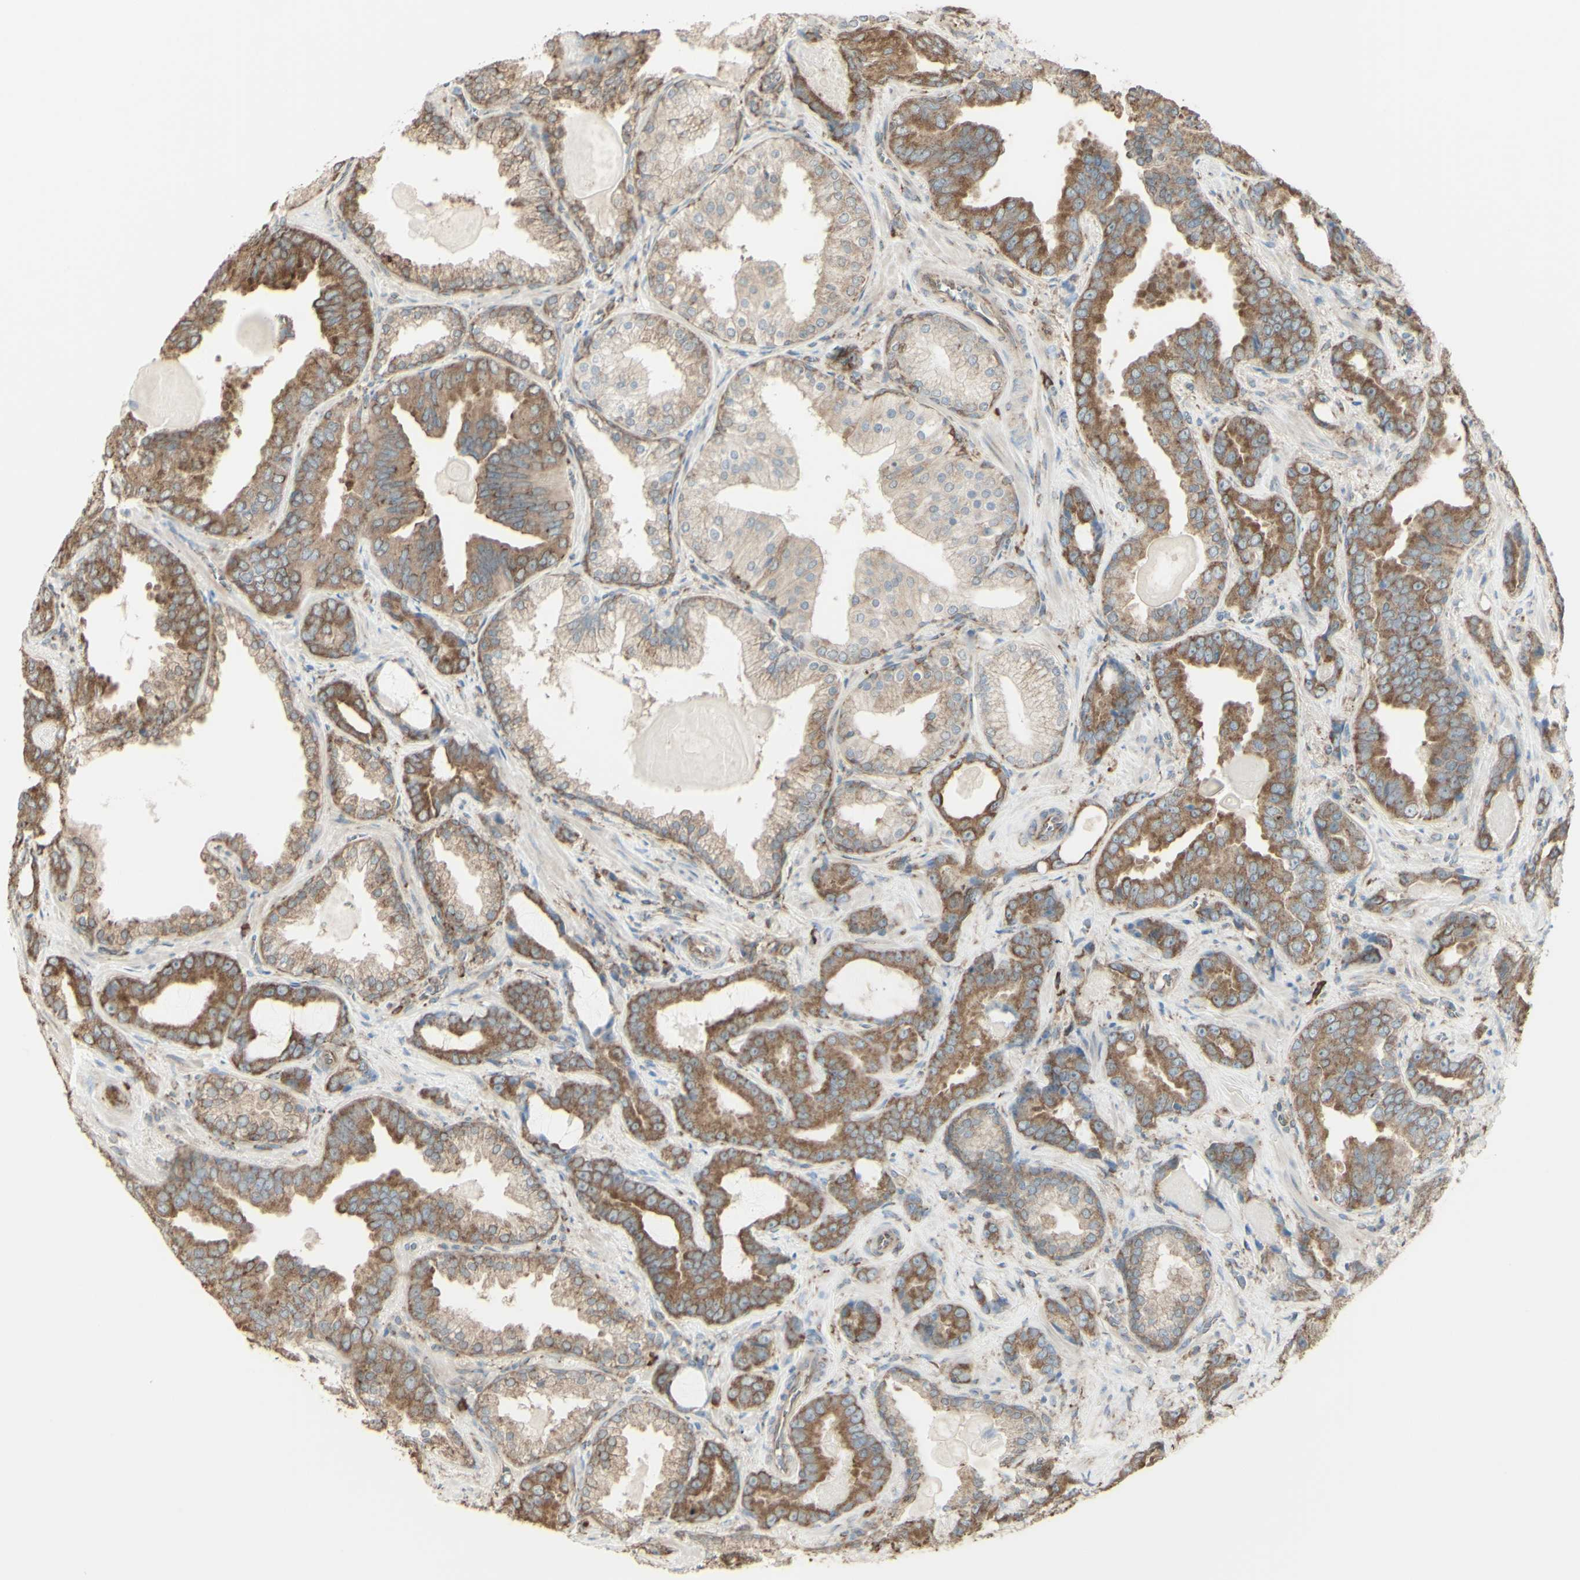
{"staining": {"intensity": "moderate", "quantity": ">75%", "location": "cytoplasmic/membranous"}, "tissue": "prostate cancer", "cell_type": "Tumor cells", "image_type": "cancer", "snomed": [{"axis": "morphology", "description": "Adenocarcinoma, Low grade"}, {"axis": "topography", "description": "Prostate"}], "caption": "DAB (3,3'-diaminobenzidine) immunohistochemical staining of prostate low-grade adenocarcinoma exhibits moderate cytoplasmic/membranous protein staining in about >75% of tumor cells.", "gene": "EEF1B2", "patient": {"sex": "male", "age": 60}}